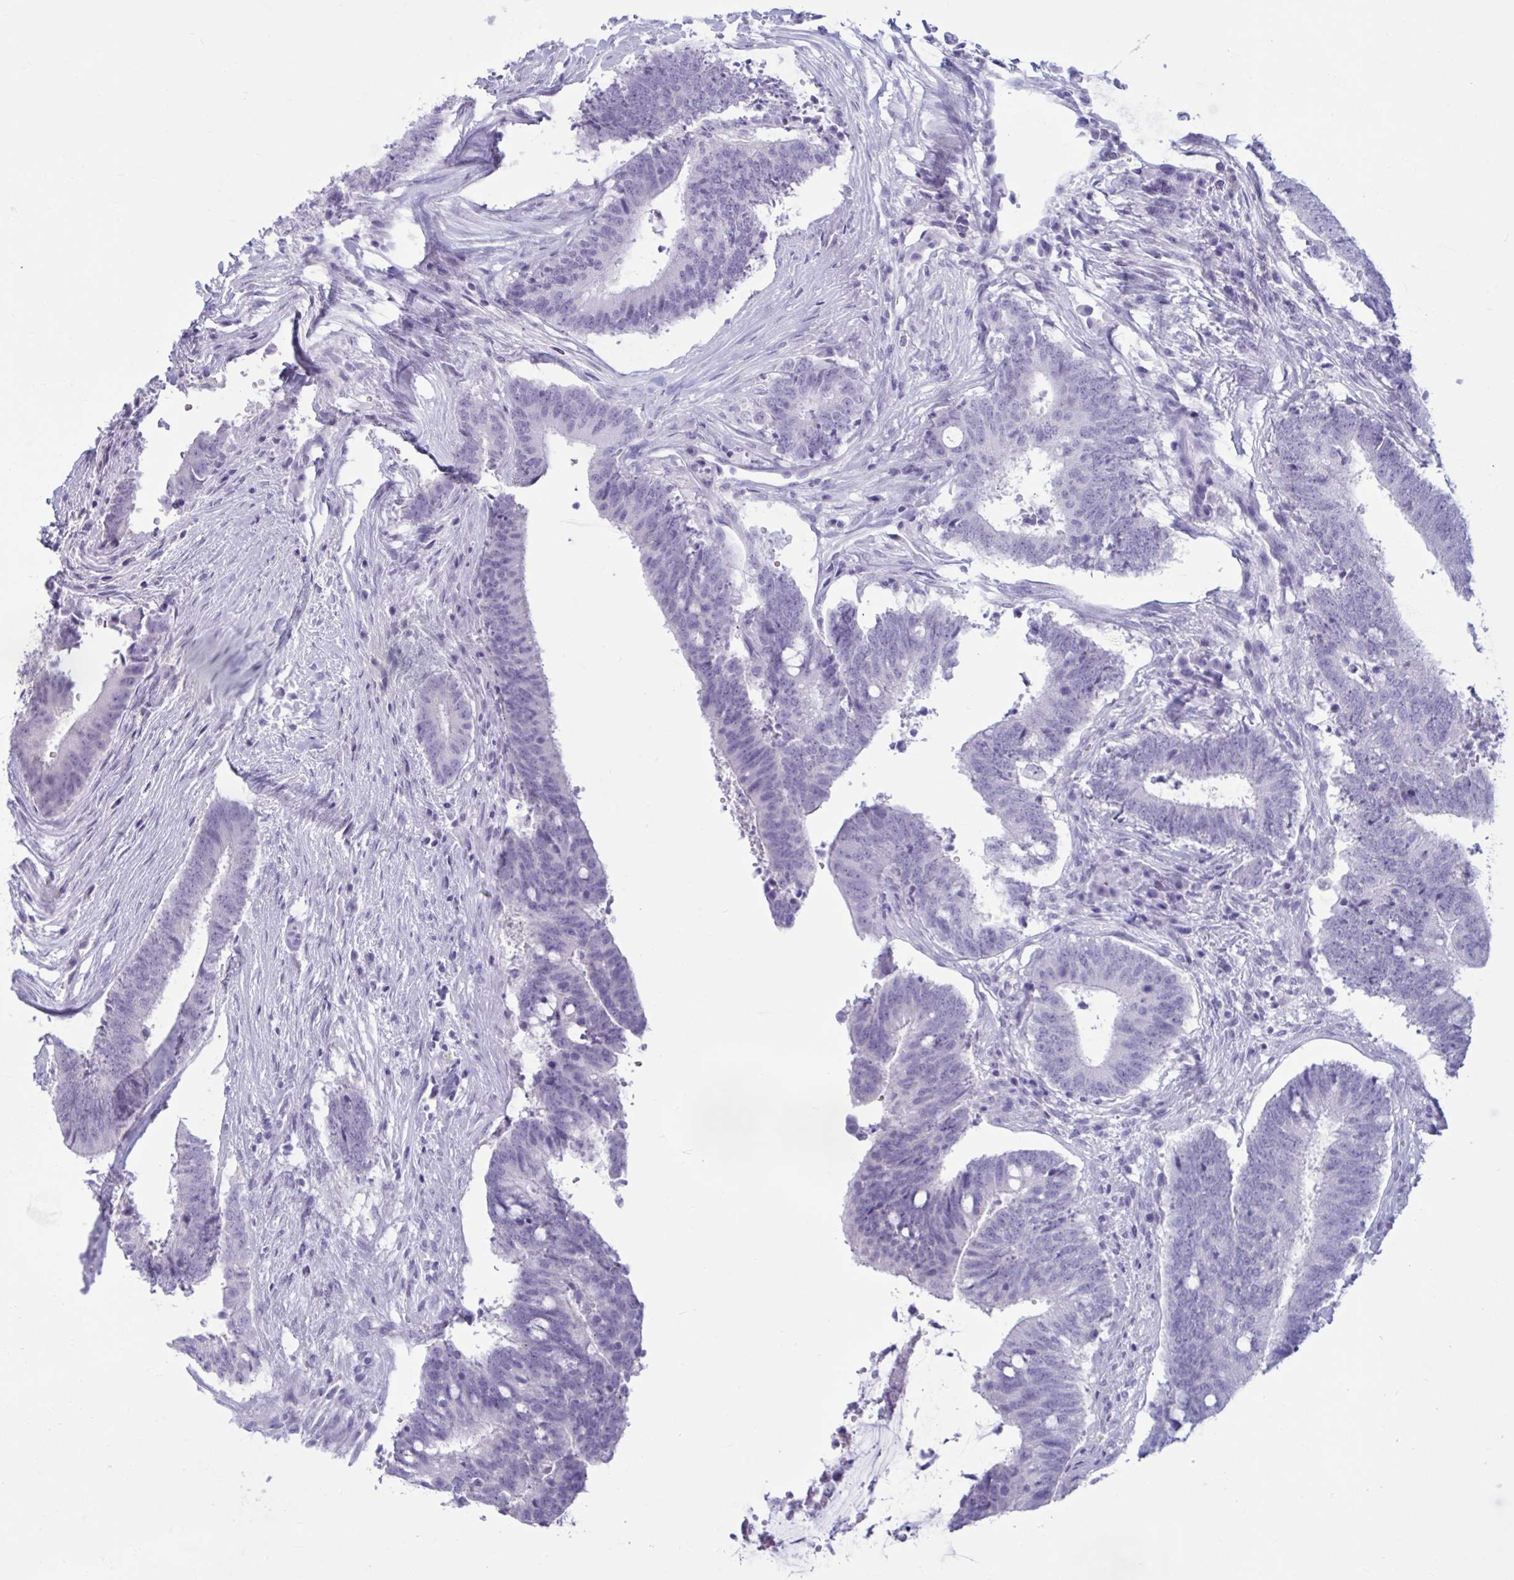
{"staining": {"intensity": "negative", "quantity": "none", "location": "none"}, "tissue": "colorectal cancer", "cell_type": "Tumor cells", "image_type": "cancer", "snomed": [{"axis": "morphology", "description": "Adenocarcinoma, NOS"}, {"axis": "topography", "description": "Colon"}], "caption": "This is a photomicrograph of immunohistochemistry staining of colorectal cancer, which shows no staining in tumor cells.", "gene": "ANKRD60", "patient": {"sex": "female", "age": 43}}